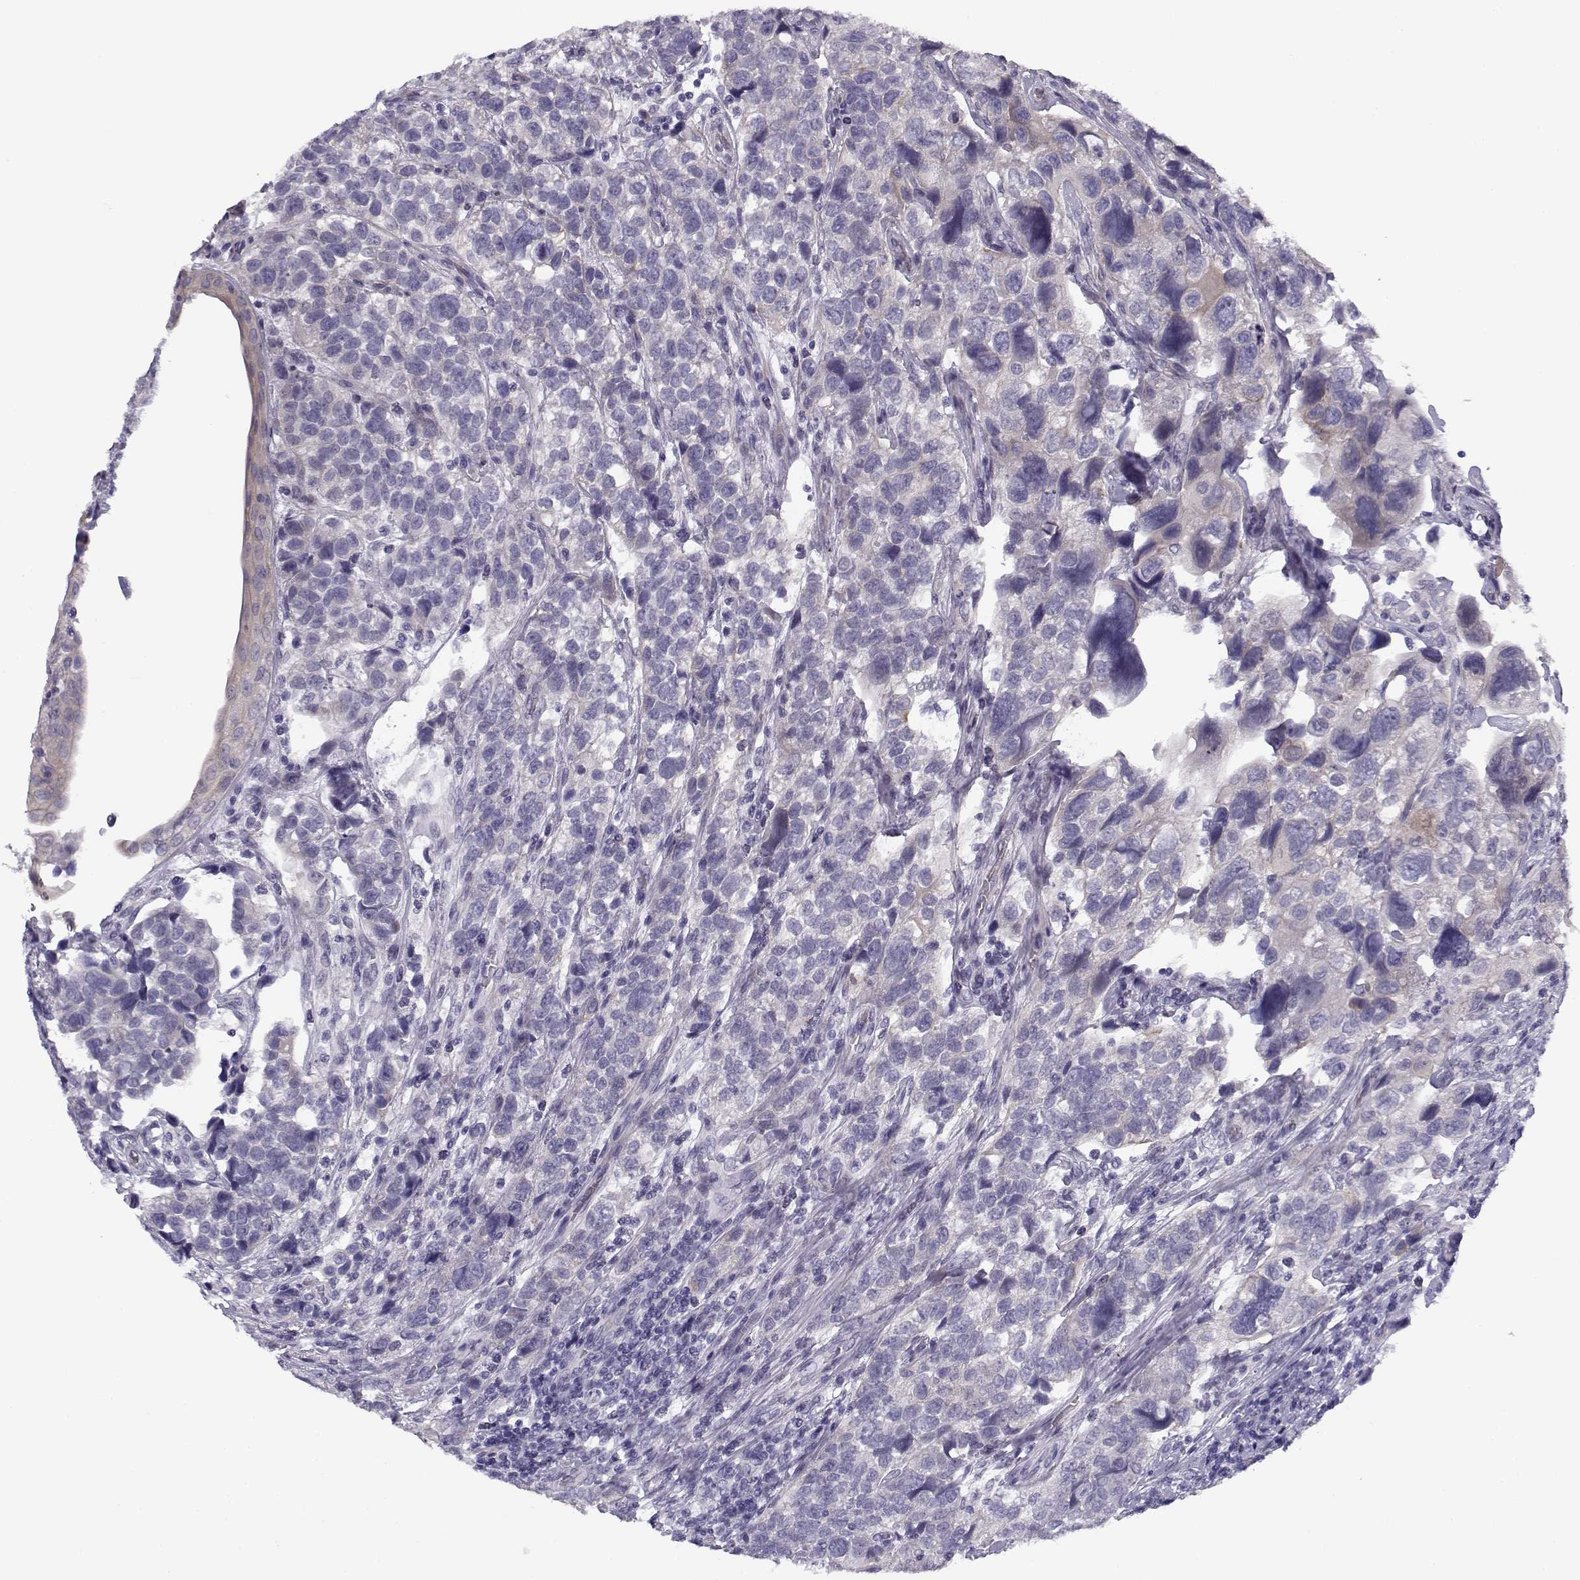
{"staining": {"intensity": "negative", "quantity": "none", "location": "none"}, "tissue": "urothelial cancer", "cell_type": "Tumor cells", "image_type": "cancer", "snomed": [{"axis": "morphology", "description": "Urothelial carcinoma, High grade"}, {"axis": "topography", "description": "Urinary bladder"}], "caption": "An image of urothelial carcinoma (high-grade) stained for a protein demonstrates no brown staining in tumor cells. Brightfield microscopy of immunohistochemistry (IHC) stained with DAB (brown) and hematoxylin (blue), captured at high magnification.", "gene": "CREB3L3", "patient": {"sex": "female", "age": 58}}